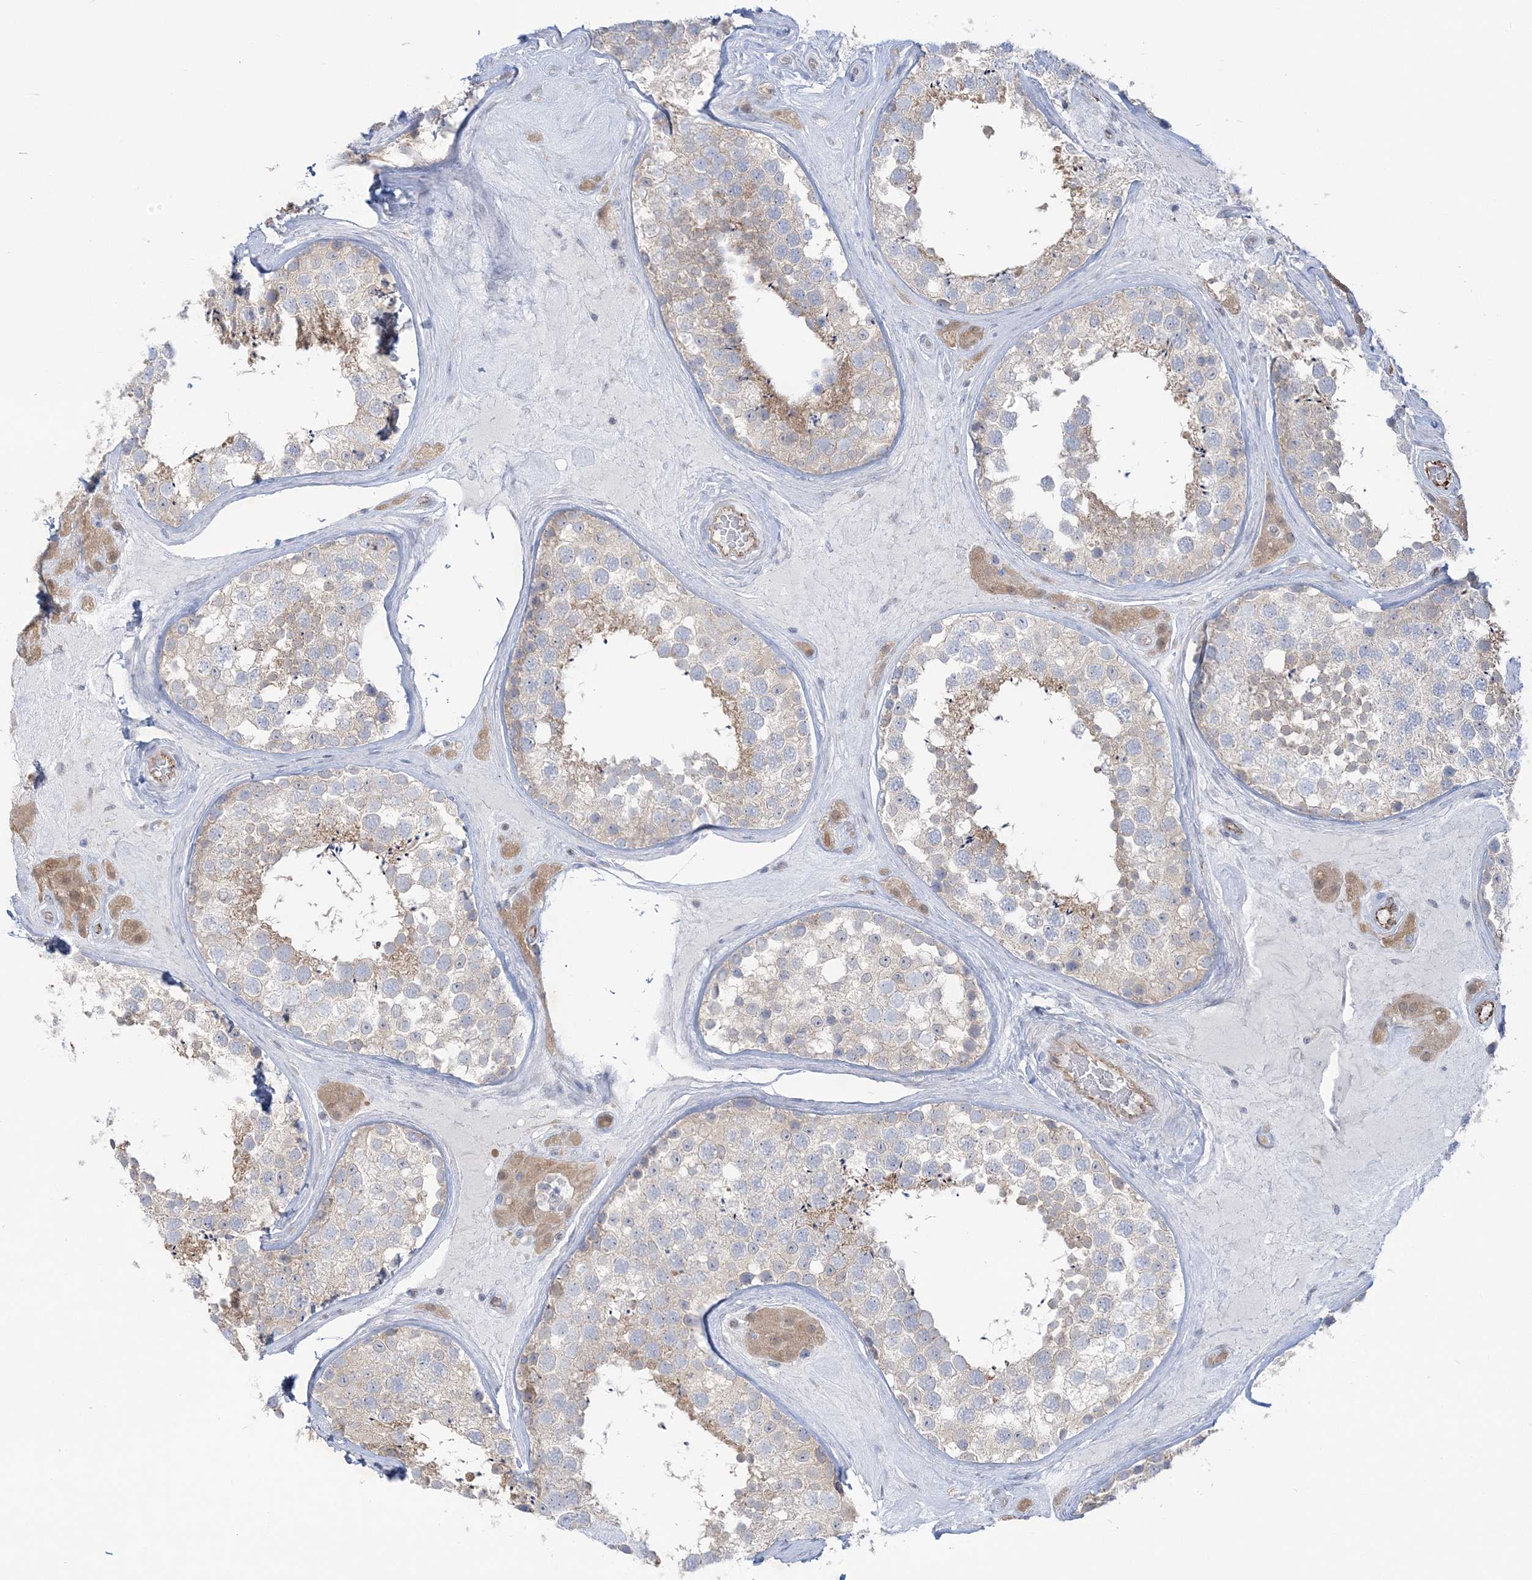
{"staining": {"intensity": "weak", "quantity": "<25%", "location": "cytoplasmic/membranous"}, "tissue": "testis", "cell_type": "Cells in seminiferous ducts", "image_type": "normal", "snomed": [{"axis": "morphology", "description": "Normal tissue, NOS"}, {"axis": "topography", "description": "Testis"}], "caption": "IHC of benign testis shows no expression in cells in seminiferous ducts. Brightfield microscopy of immunohistochemistry (IHC) stained with DAB (3,3'-diaminobenzidine) (brown) and hematoxylin (blue), captured at high magnification.", "gene": "INPP1", "patient": {"sex": "male", "age": 46}}